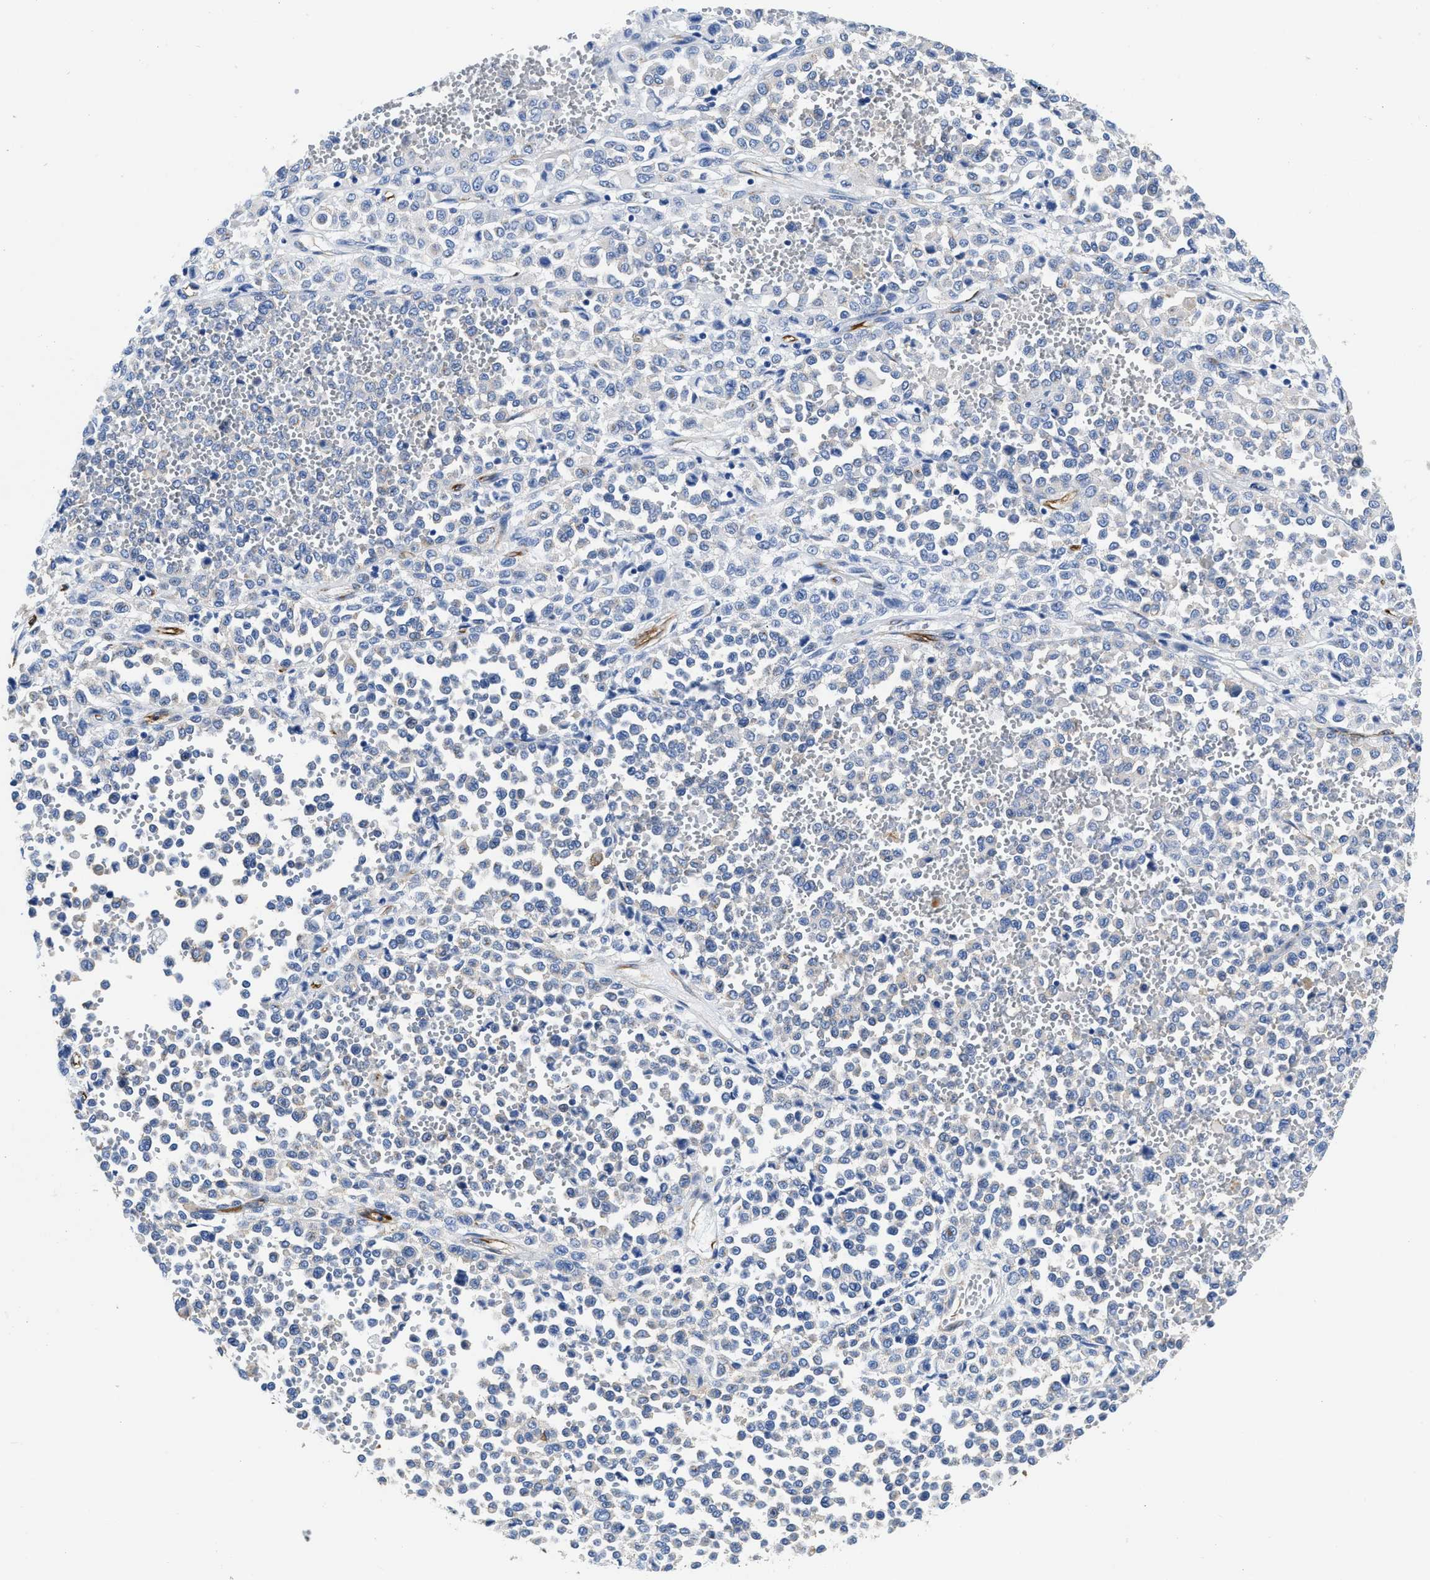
{"staining": {"intensity": "negative", "quantity": "none", "location": "none"}, "tissue": "melanoma", "cell_type": "Tumor cells", "image_type": "cancer", "snomed": [{"axis": "morphology", "description": "Malignant melanoma, Metastatic site"}, {"axis": "topography", "description": "Pancreas"}], "caption": "DAB immunohistochemical staining of human malignant melanoma (metastatic site) shows no significant expression in tumor cells.", "gene": "TVP23B", "patient": {"sex": "female", "age": 30}}